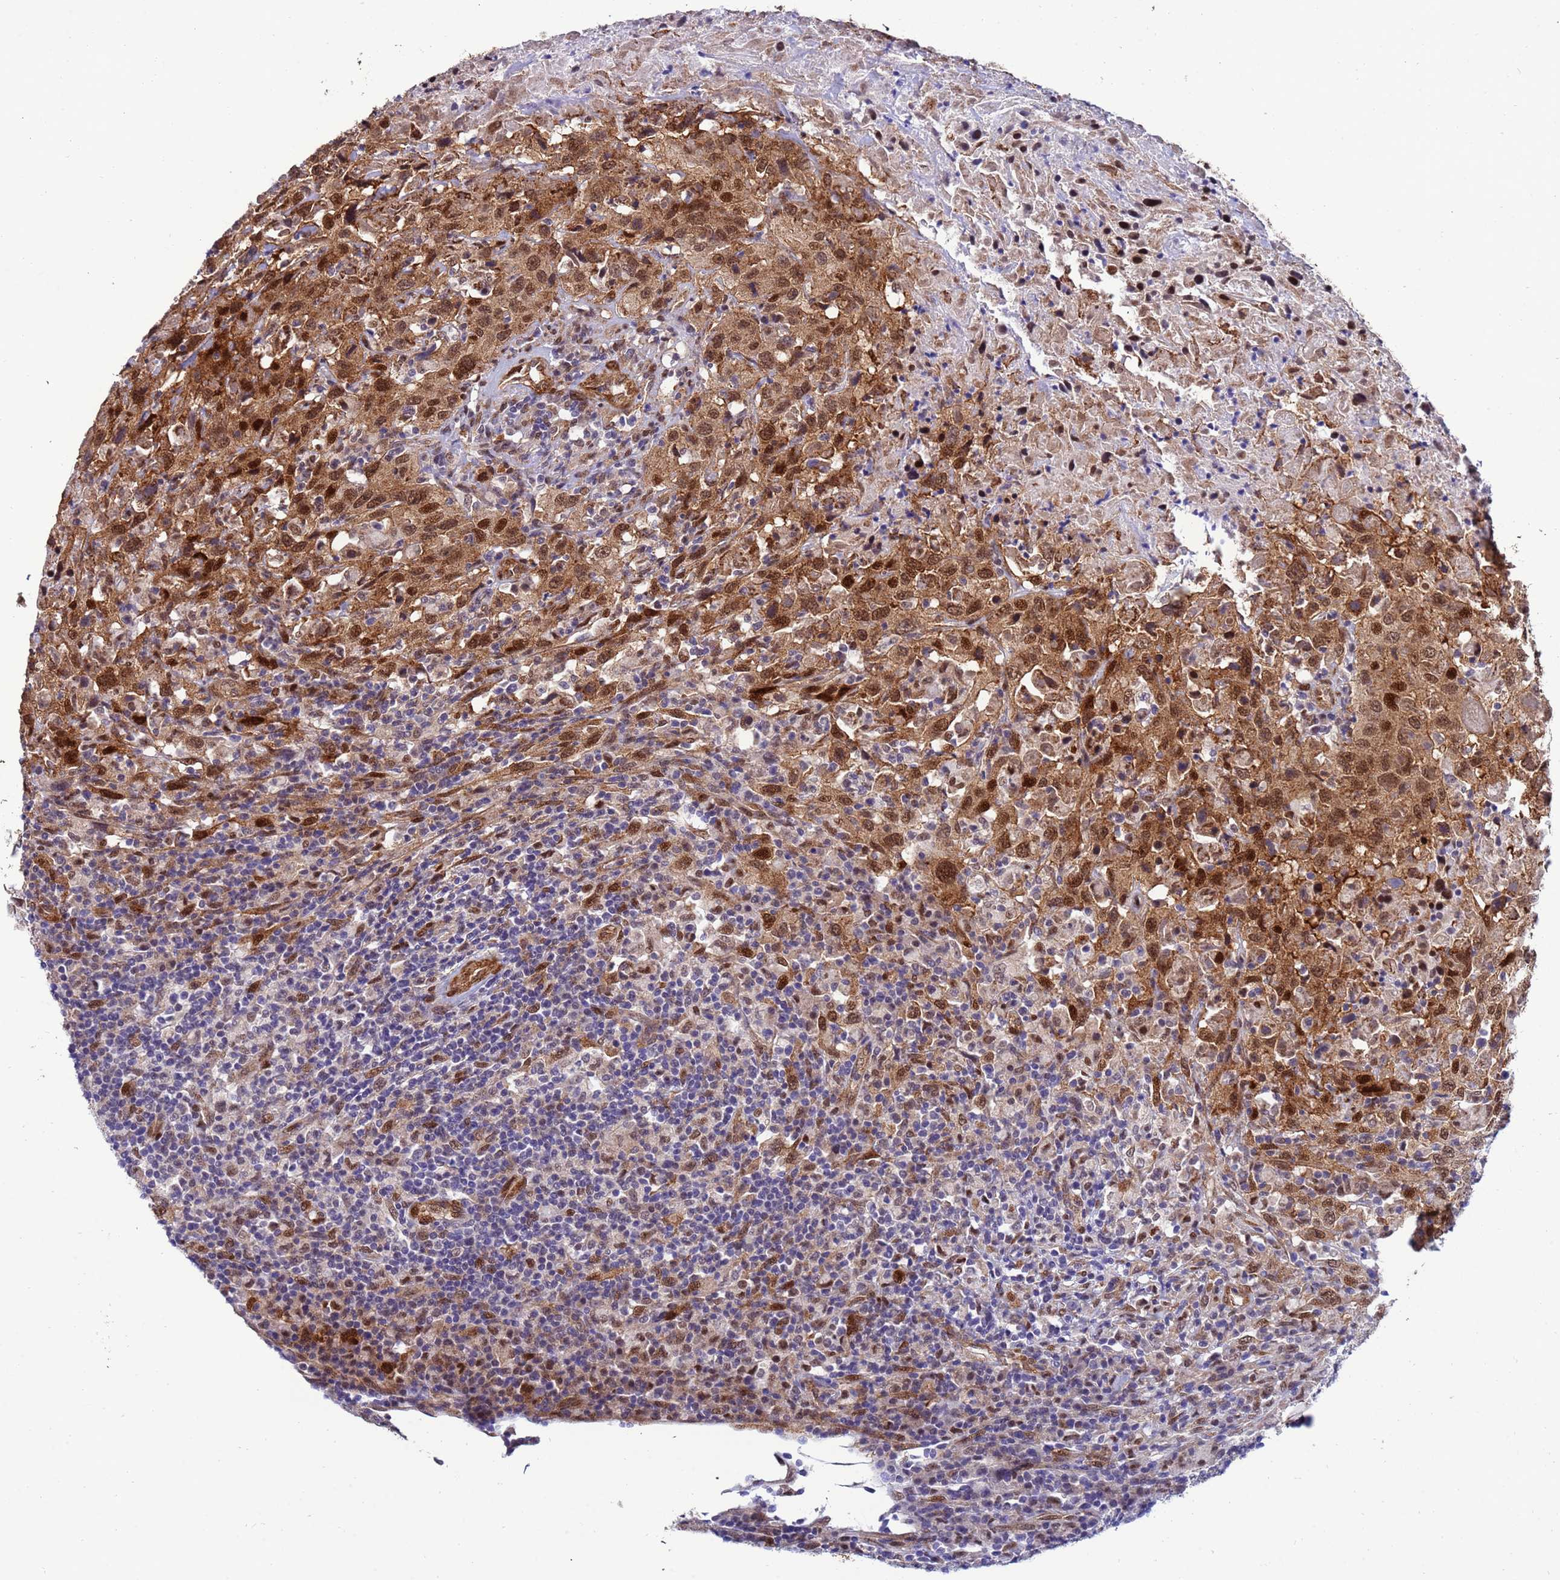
{"staining": {"intensity": "moderate", "quantity": ">75%", "location": "cytoplasmic/membranous,nuclear"}, "tissue": "urothelial cancer", "cell_type": "Tumor cells", "image_type": "cancer", "snomed": [{"axis": "morphology", "description": "Urothelial carcinoma, High grade"}, {"axis": "topography", "description": "Urinary bladder"}], "caption": "Human urothelial cancer stained with a brown dye demonstrates moderate cytoplasmic/membranous and nuclear positive positivity in about >75% of tumor cells.", "gene": "TRIP6", "patient": {"sex": "male", "age": 61}}